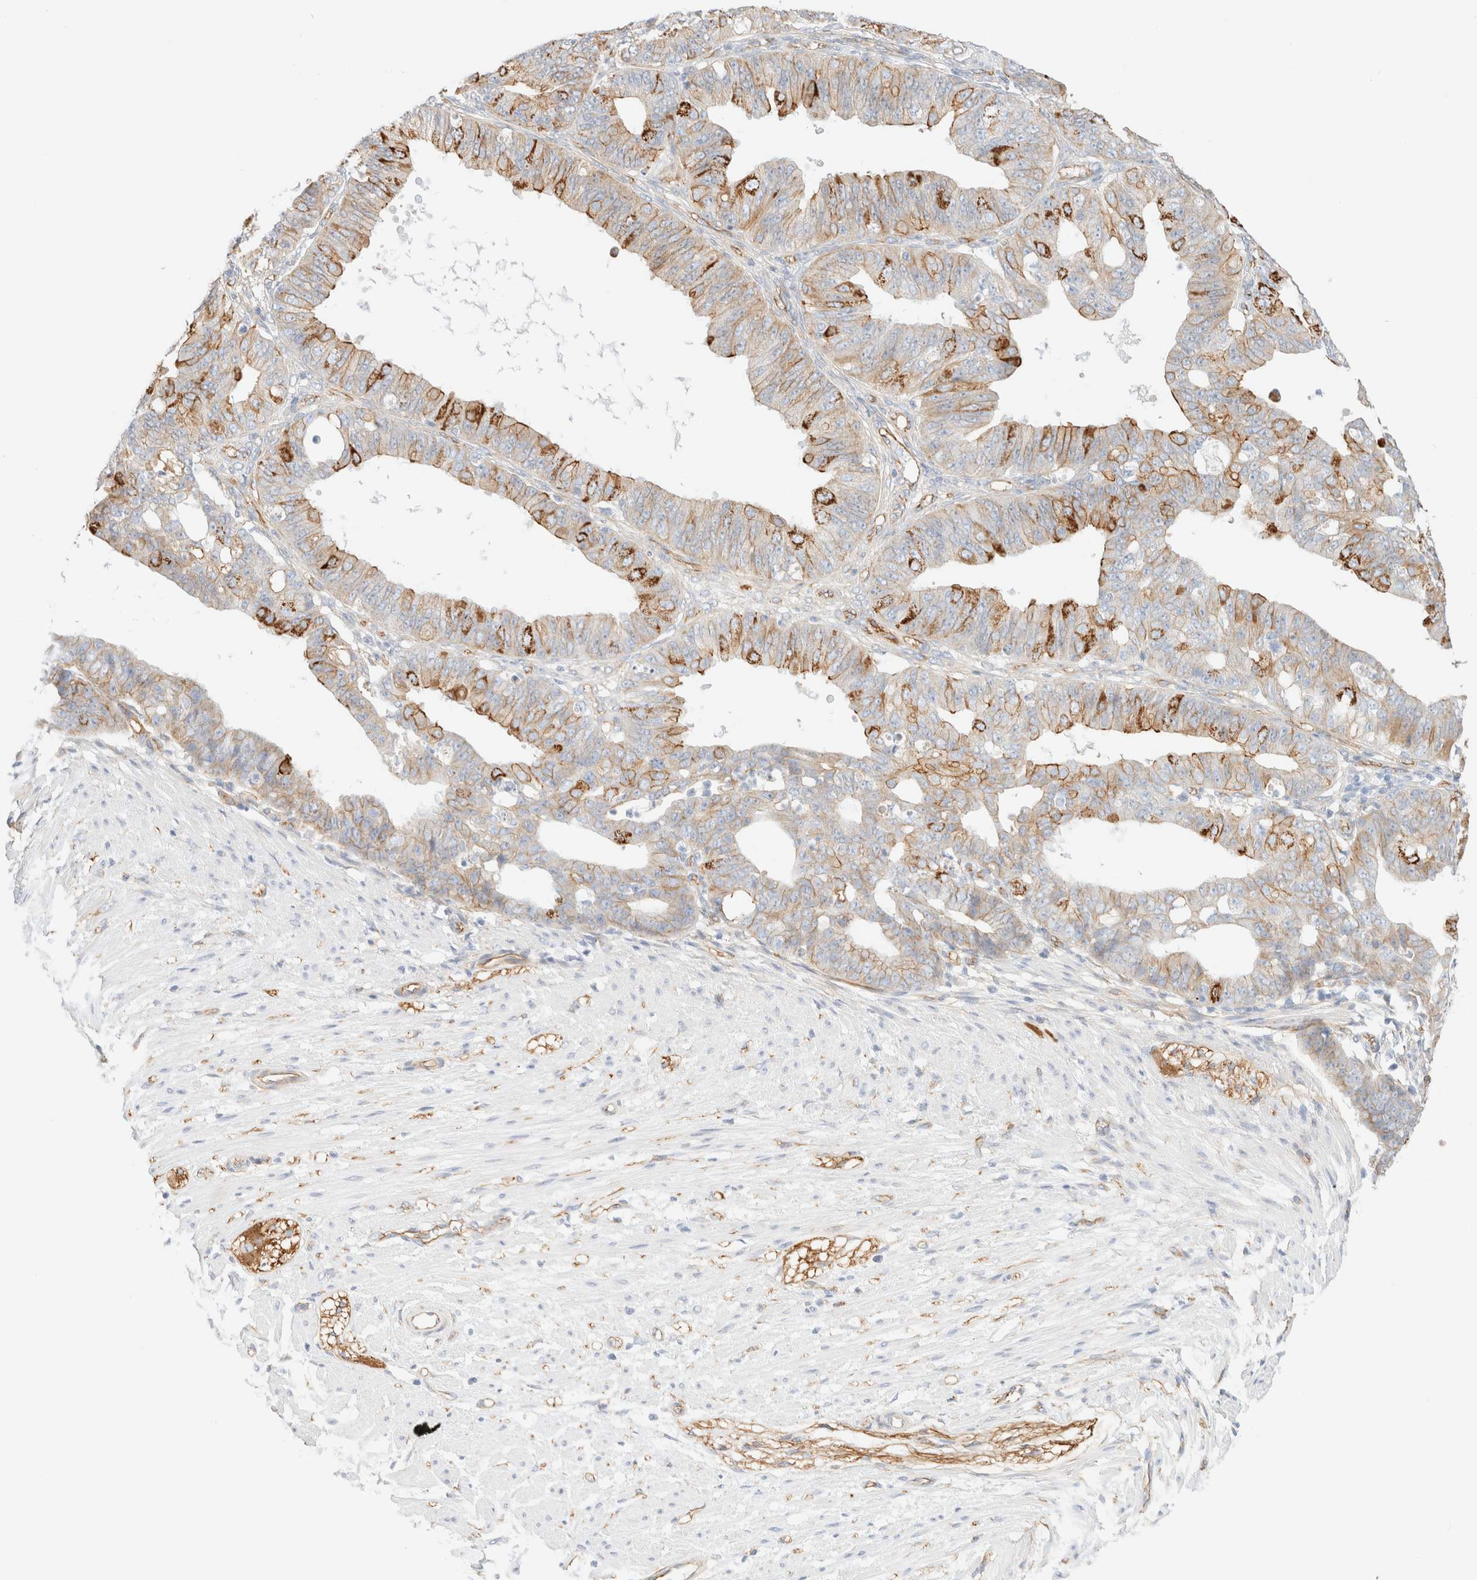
{"staining": {"intensity": "moderate", "quantity": "<25%", "location": "cytoplasmic/membranous"}, "tissue": "ovarian cancer", "cell_type": "Tumor cells", "image_type": "cancer", "snomed": [{"axis": "morphology", "description": "Carcinoma, endometroid"}, {"axis": "topography", "description": "Ovary"}], "caption": "Ovarian cancer stained for a protein shows moderate cytoplasmic/membranous positivity in tumor cells. Immunohistochemistry (ihc) stains the protein in brown and the nuclei are stained blue.", "gene": "CYB5R4", "patient": {"sex": "female", "age": 42}}